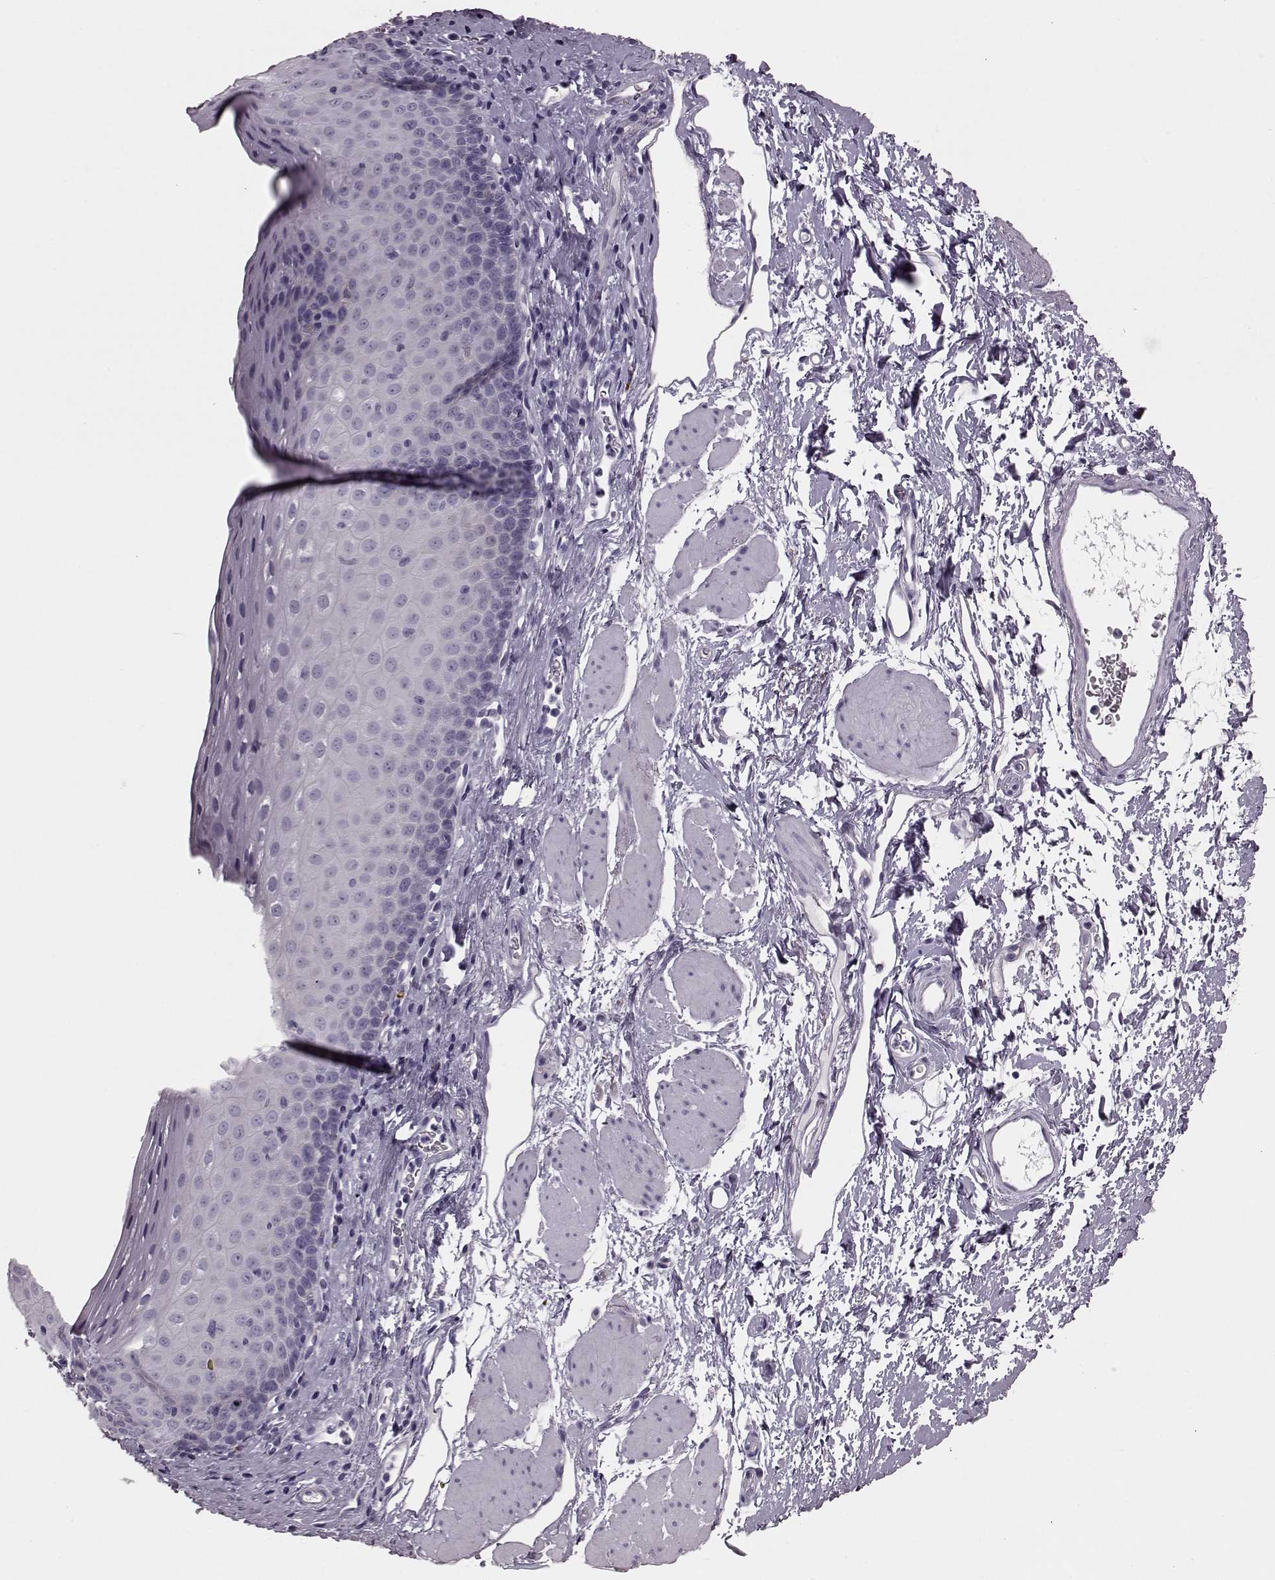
{"staining": {"intensity": "negative", "quantity": "none", "location": "none"}, "tissue": "esophagus", "cell_type": "Squamous epithelial cells", "image_type": "normal", "snomed": [{"axis": "morphology", "description": "Normal tissue, NOS"}, {"axis": "topography", "description": "Esophagus"}], "caption": "Image shows no protein positivity in squamous epithelial cells of unremarkable esophagus.", "gene": "SNTG1", "patient": {"sex": "female", "age": 64}}